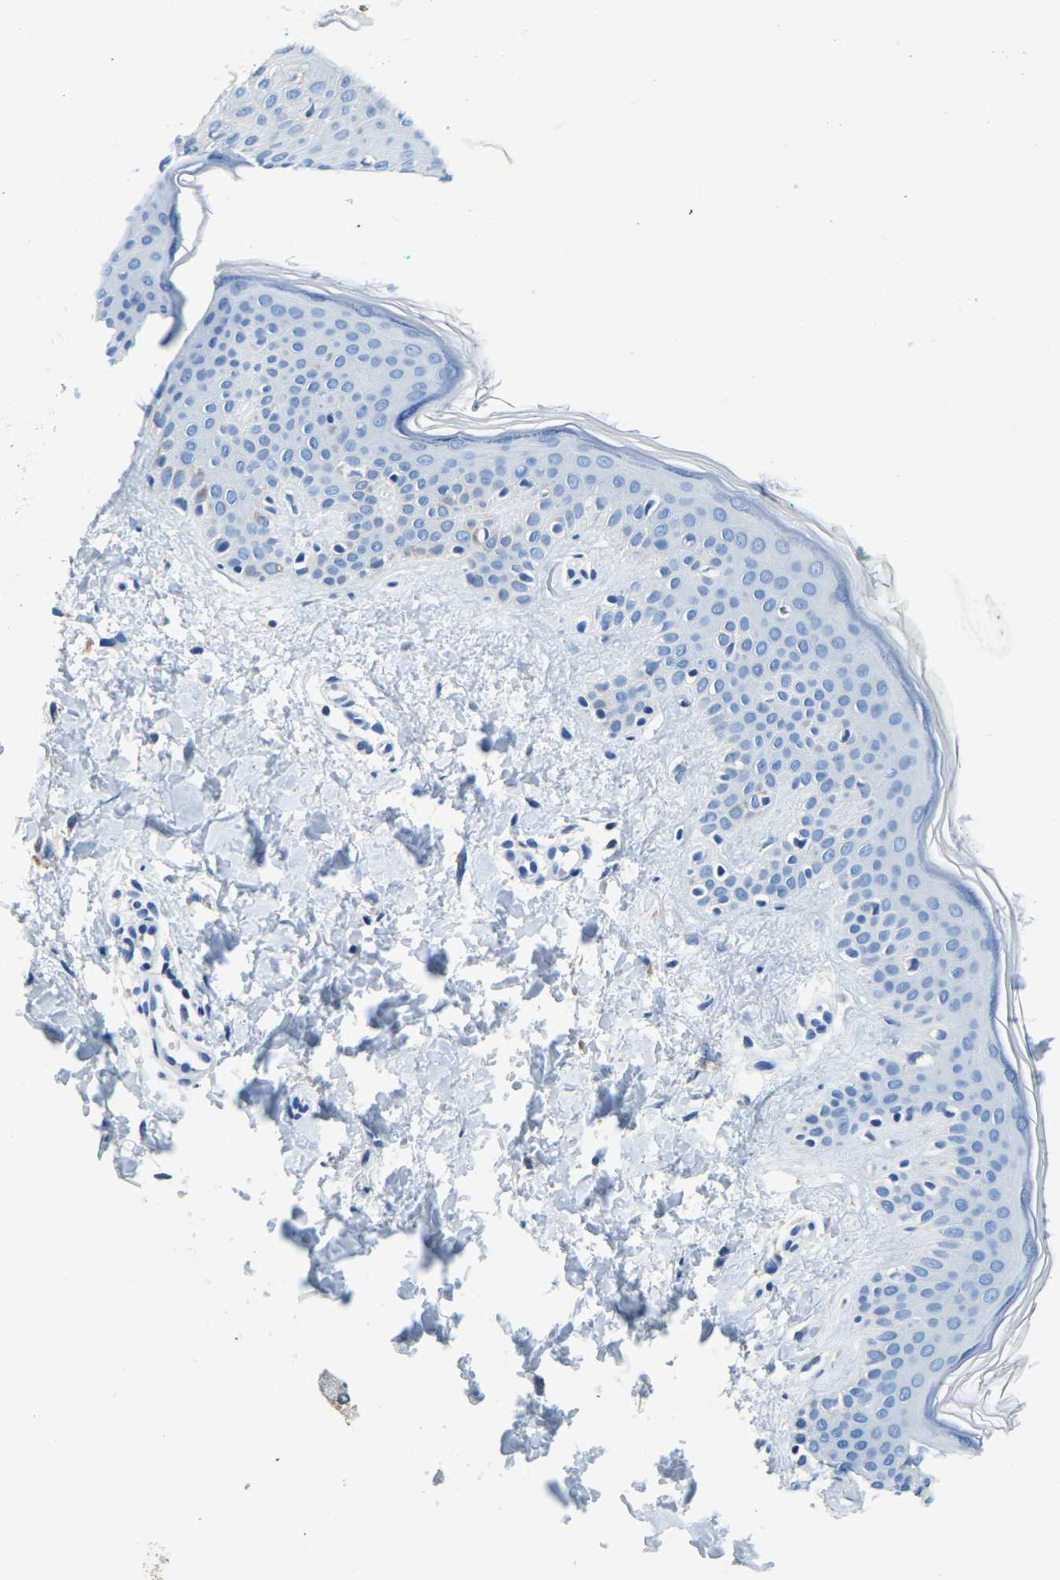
{"staining": {"intensity": "negative", "quantity": "none", "location": "none"}, "tissue": "skin", "cell_type": "Fibroblasts", "image_type": "normal", "snomed": [{"axis": "morphology", "description": "Normal tissue, NOS"}, {"axis": "topography", "description": "Skin"}], "caption": "An immunohistochemistry (IHC) photomicrograph of benign skin is shown. There is no staining in fibroblasts of skin.", "gene": "ZDHHC13", "patient": {"sex": "male", "age": 30}}